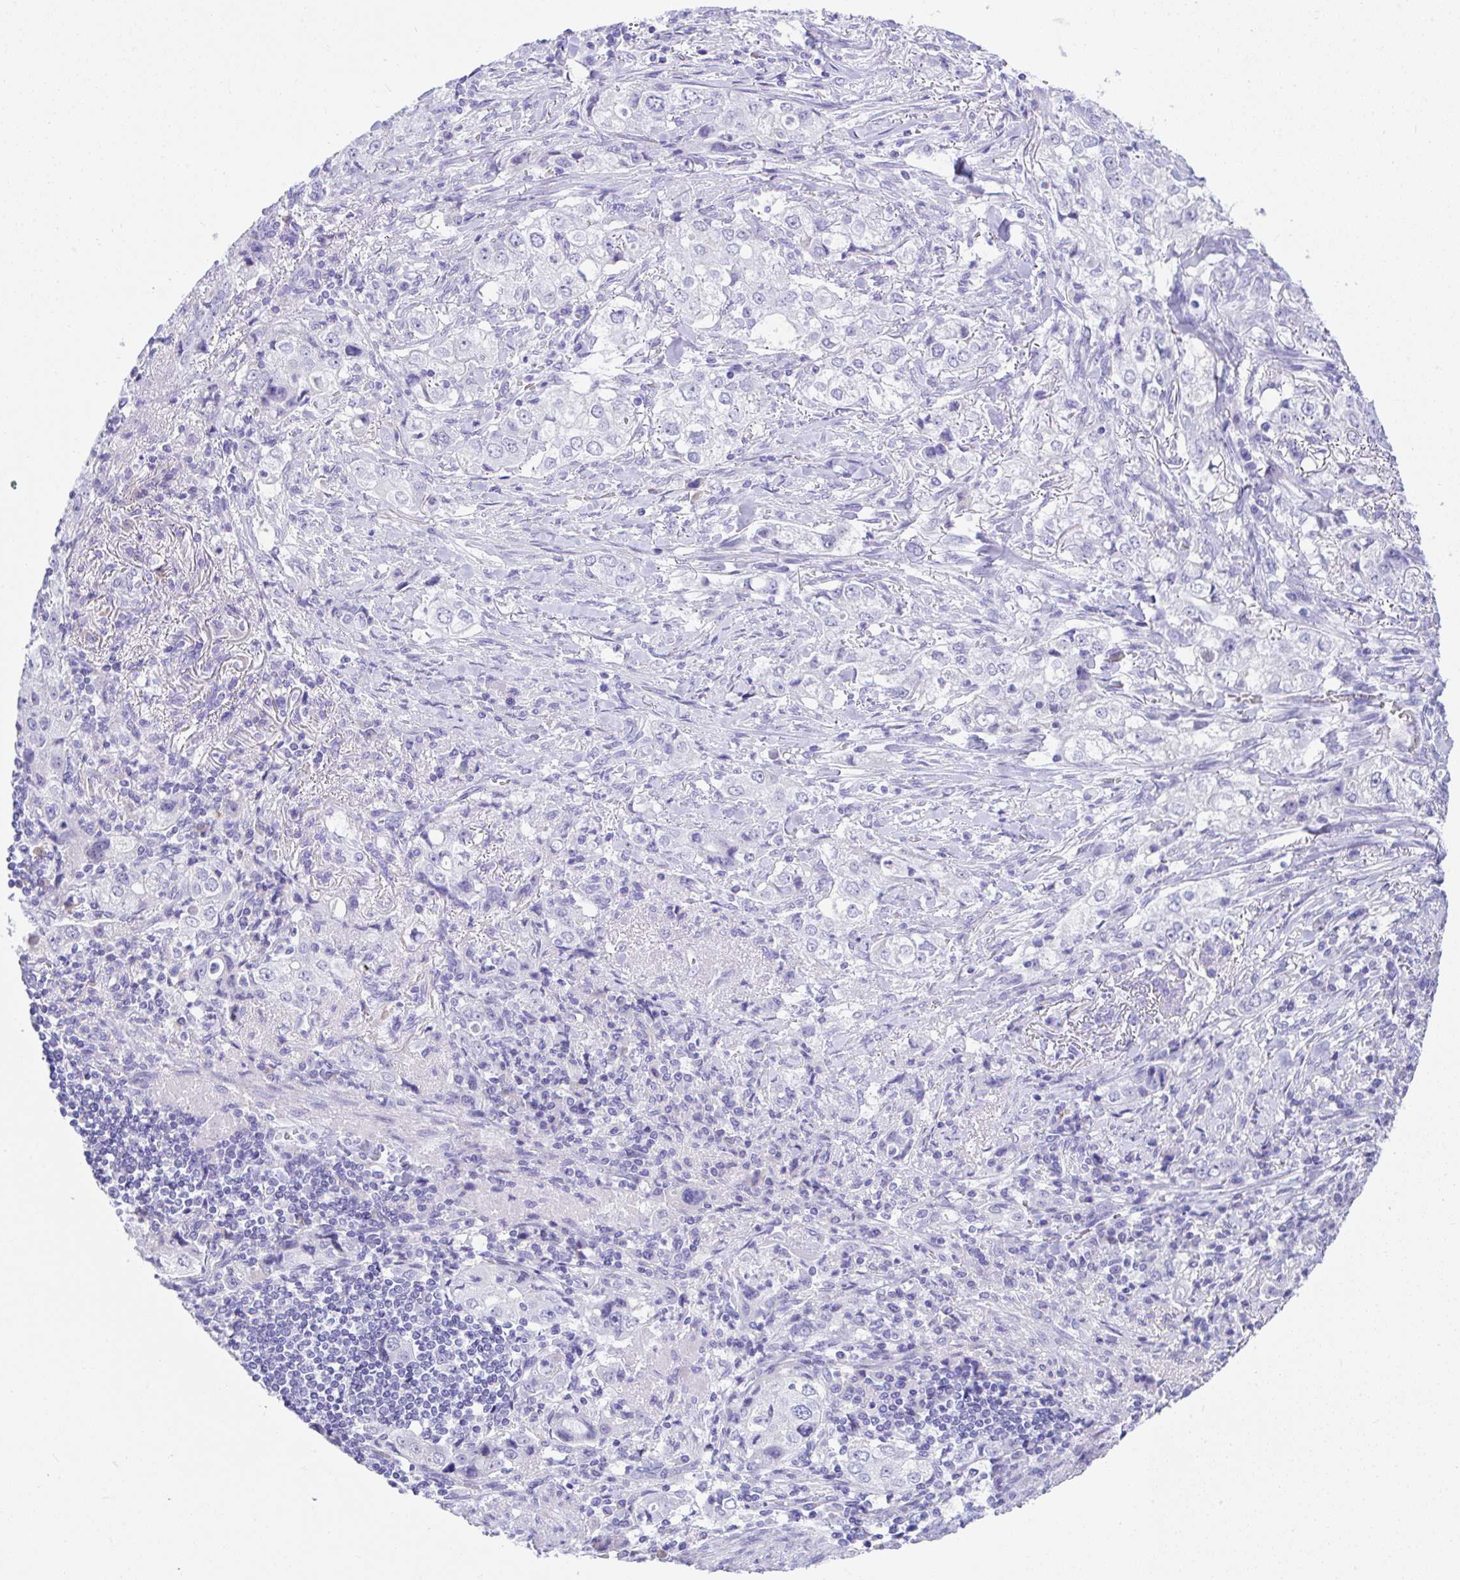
{"staining": {"intensity": "negative", "quantity": "none", "location": "none"}, "tissue": "stomach cancer", "cell_type": "Tumor cells", "image_type": "cancer", "snomed": [{"axis": "morphology", "description": "Adenocarcinoma, NOS"}, {"axis": "topography", "description": "Stomach, upper"}], "caption": "Photomicrograph shows no significant protein expression in tumor cells of adenocarcinoma (stomach).", "gene": "SEL1L2", "patient": {"sex": "male", "age": 75}}